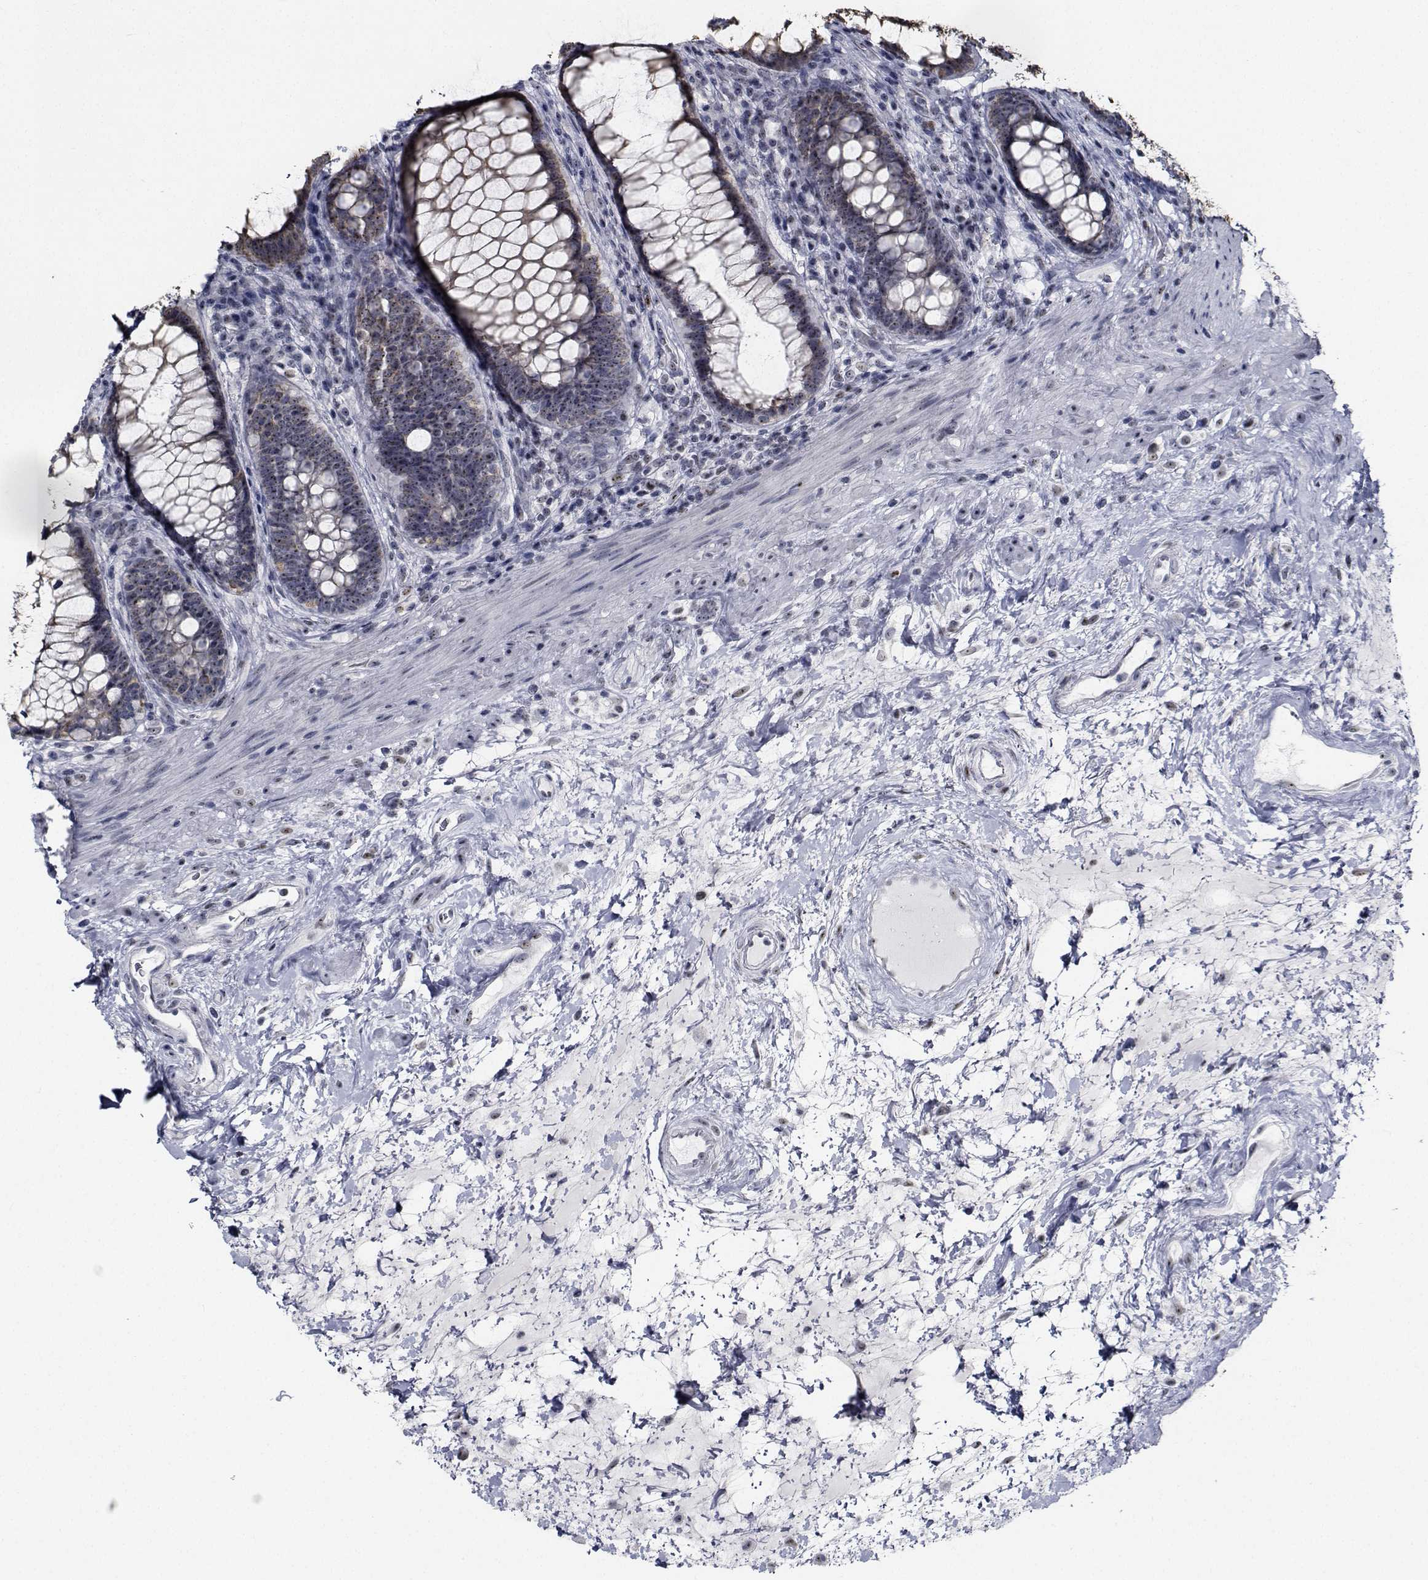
{"staining": {"intensity": "weak", "quantity": "<25%", "location": "nuclear"}, "tissue": "rectum", "cell_type": "Glandular cells", "image_type": "normal", "snomed": [{"axis": "morphology", "description": "Normal tissue, NOS"}, {"axis": "topography", "description": "Rectum"}], "caption": "Immunohistochemical staining of unremarkable human rectum shows no significant expression in glandular cells. Brightfield microscopy of immunohistochemistry stained with DAB (brown) and hematoxylin (blue), captured at high magnification.", "gene": "NVL", "patient": {"sex": "male", "age": 72}}